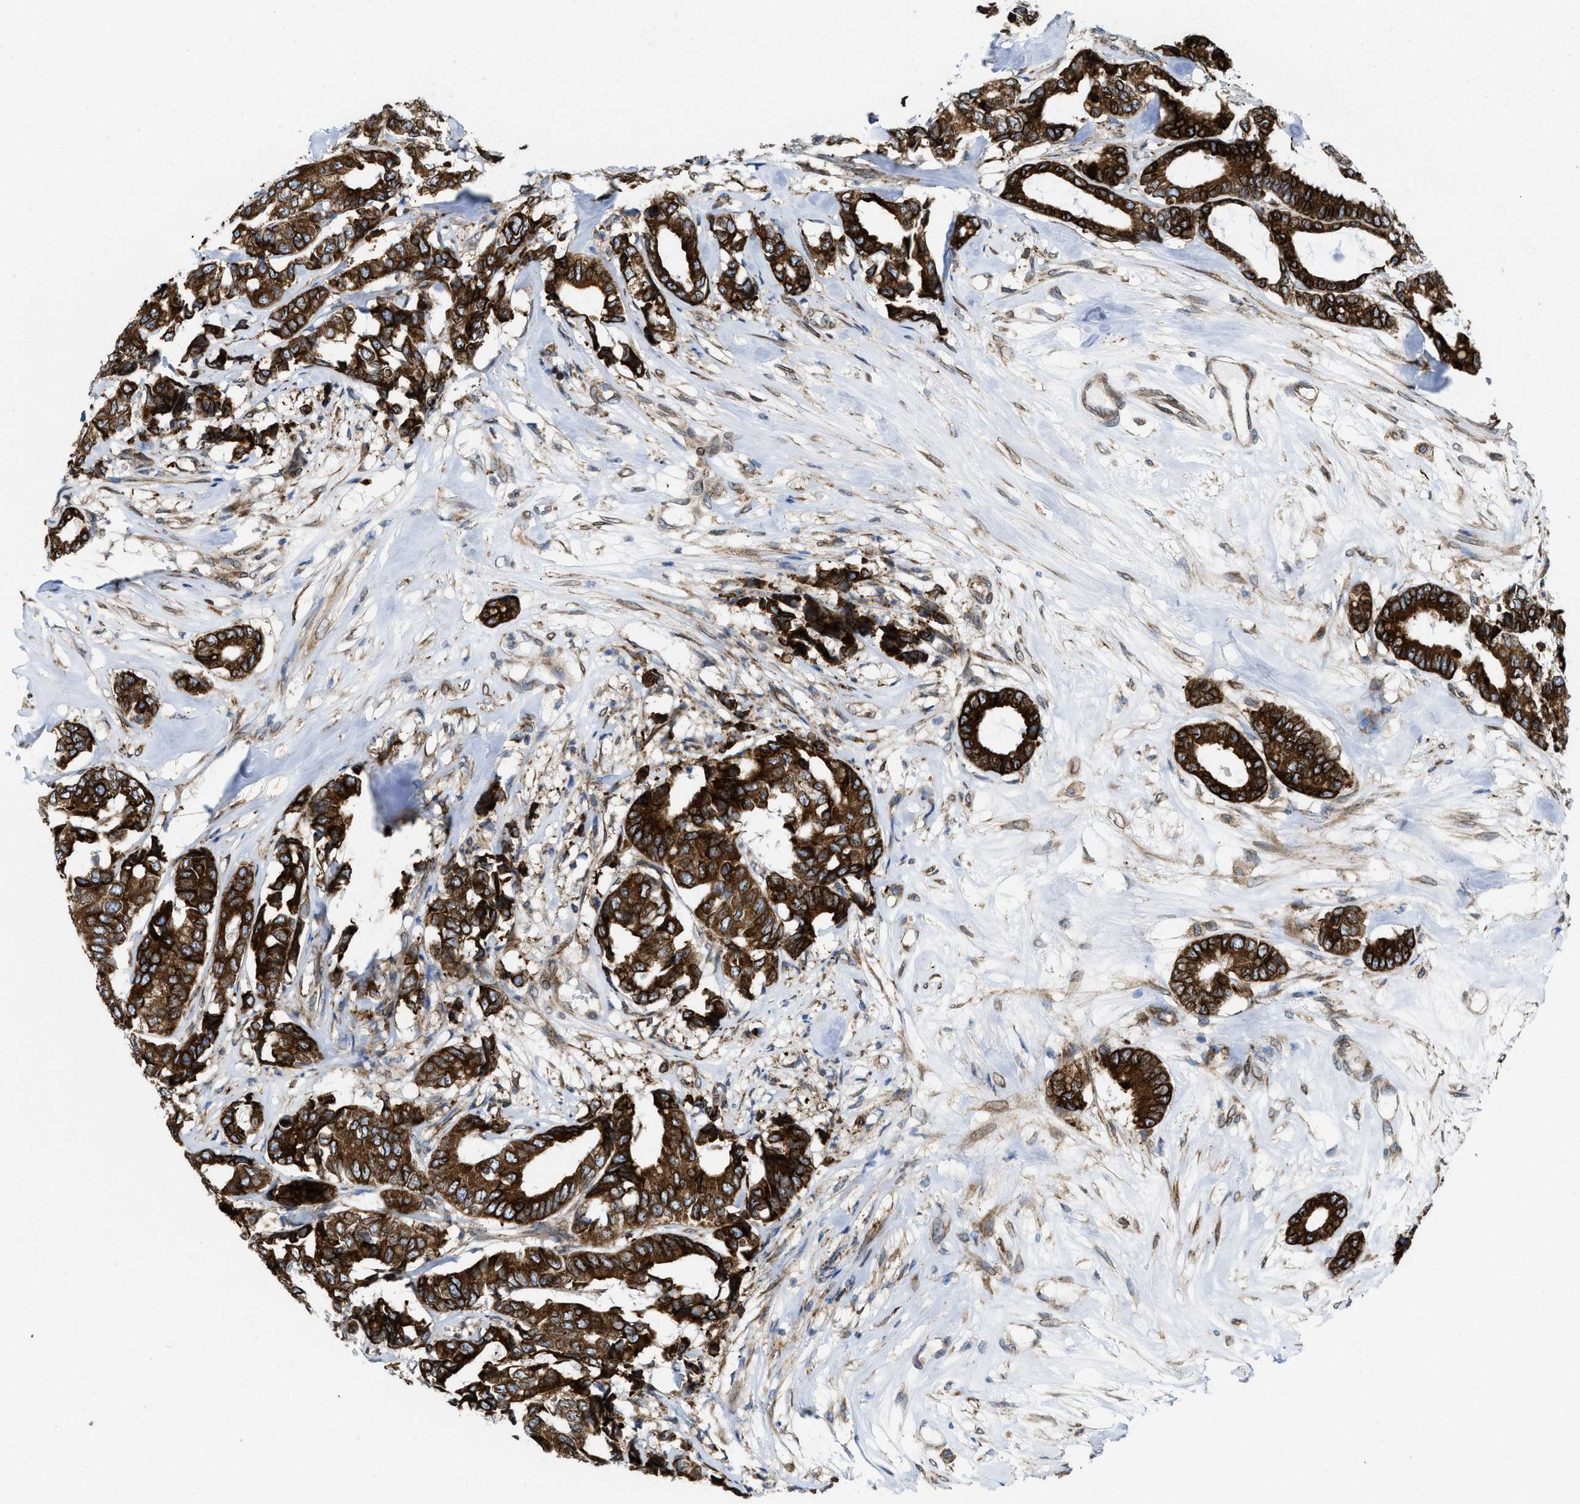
{"staining": {"intensity": "strong", "quantity": ">75%", "location": "cytoplasmic/membranous"}, "tissue": "breast cancer", "cell_type": "Tumor cells", "image_type": "cancer", "snomed": [{"axis": "morphology", "description": "Duct carcinoma"}, {"axis": "topography", "description": "Breast"}], "caption": "DAB (3,3'-diaminobenzidine) immunohistochemical staining of breast cancer shows strong cytoplasmic/membranous protein positivity in approximately >75% of tumor cells.", "gene": "ERLIN2", "patient": {"sex": "female", "age": 87}}